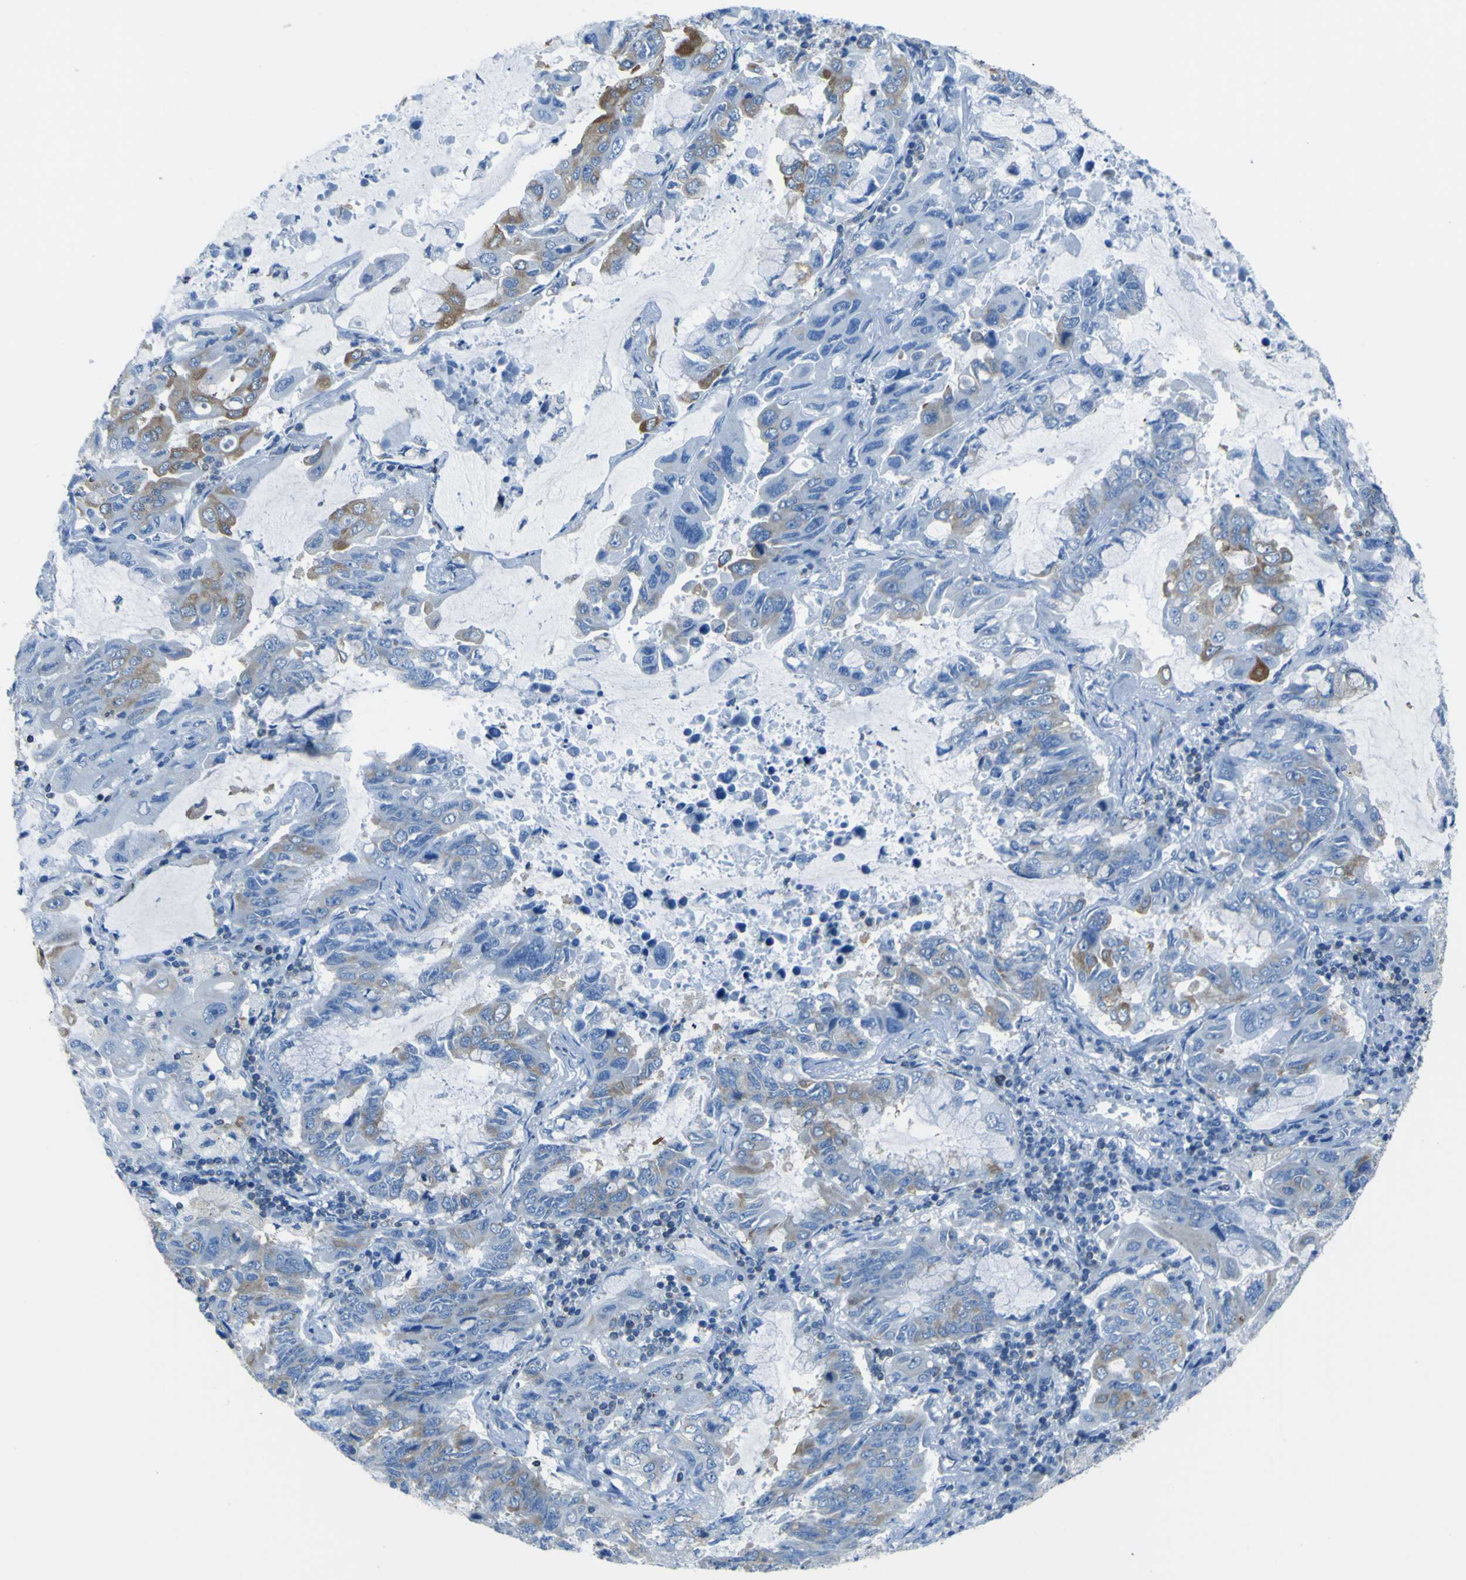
{"staining": {"intensity": "moderate", "quantity": "<25%", "location": "cytoplasmic/membranous"}, "tissue": "lung cancer", "cell_type": "Tumor cells", "image_type": "cancer", "snomed": [{"axis": "morphology", "description": "Adenocarcinoma, NOS"}, {"axis": "topography", "description": "Lung"}], "caption": "Immunohistochemical staining of lung cancer shows low levels of moderate cytoplasmic/membranous staining in approximately <25% of tumor cells. The staining was performed using DAB, with brown indicating positive protein expression. Nuclei are stained blue with hematoxylin.", "gene": "STIM1", "patient": {"sex": "male", "age": 64}}